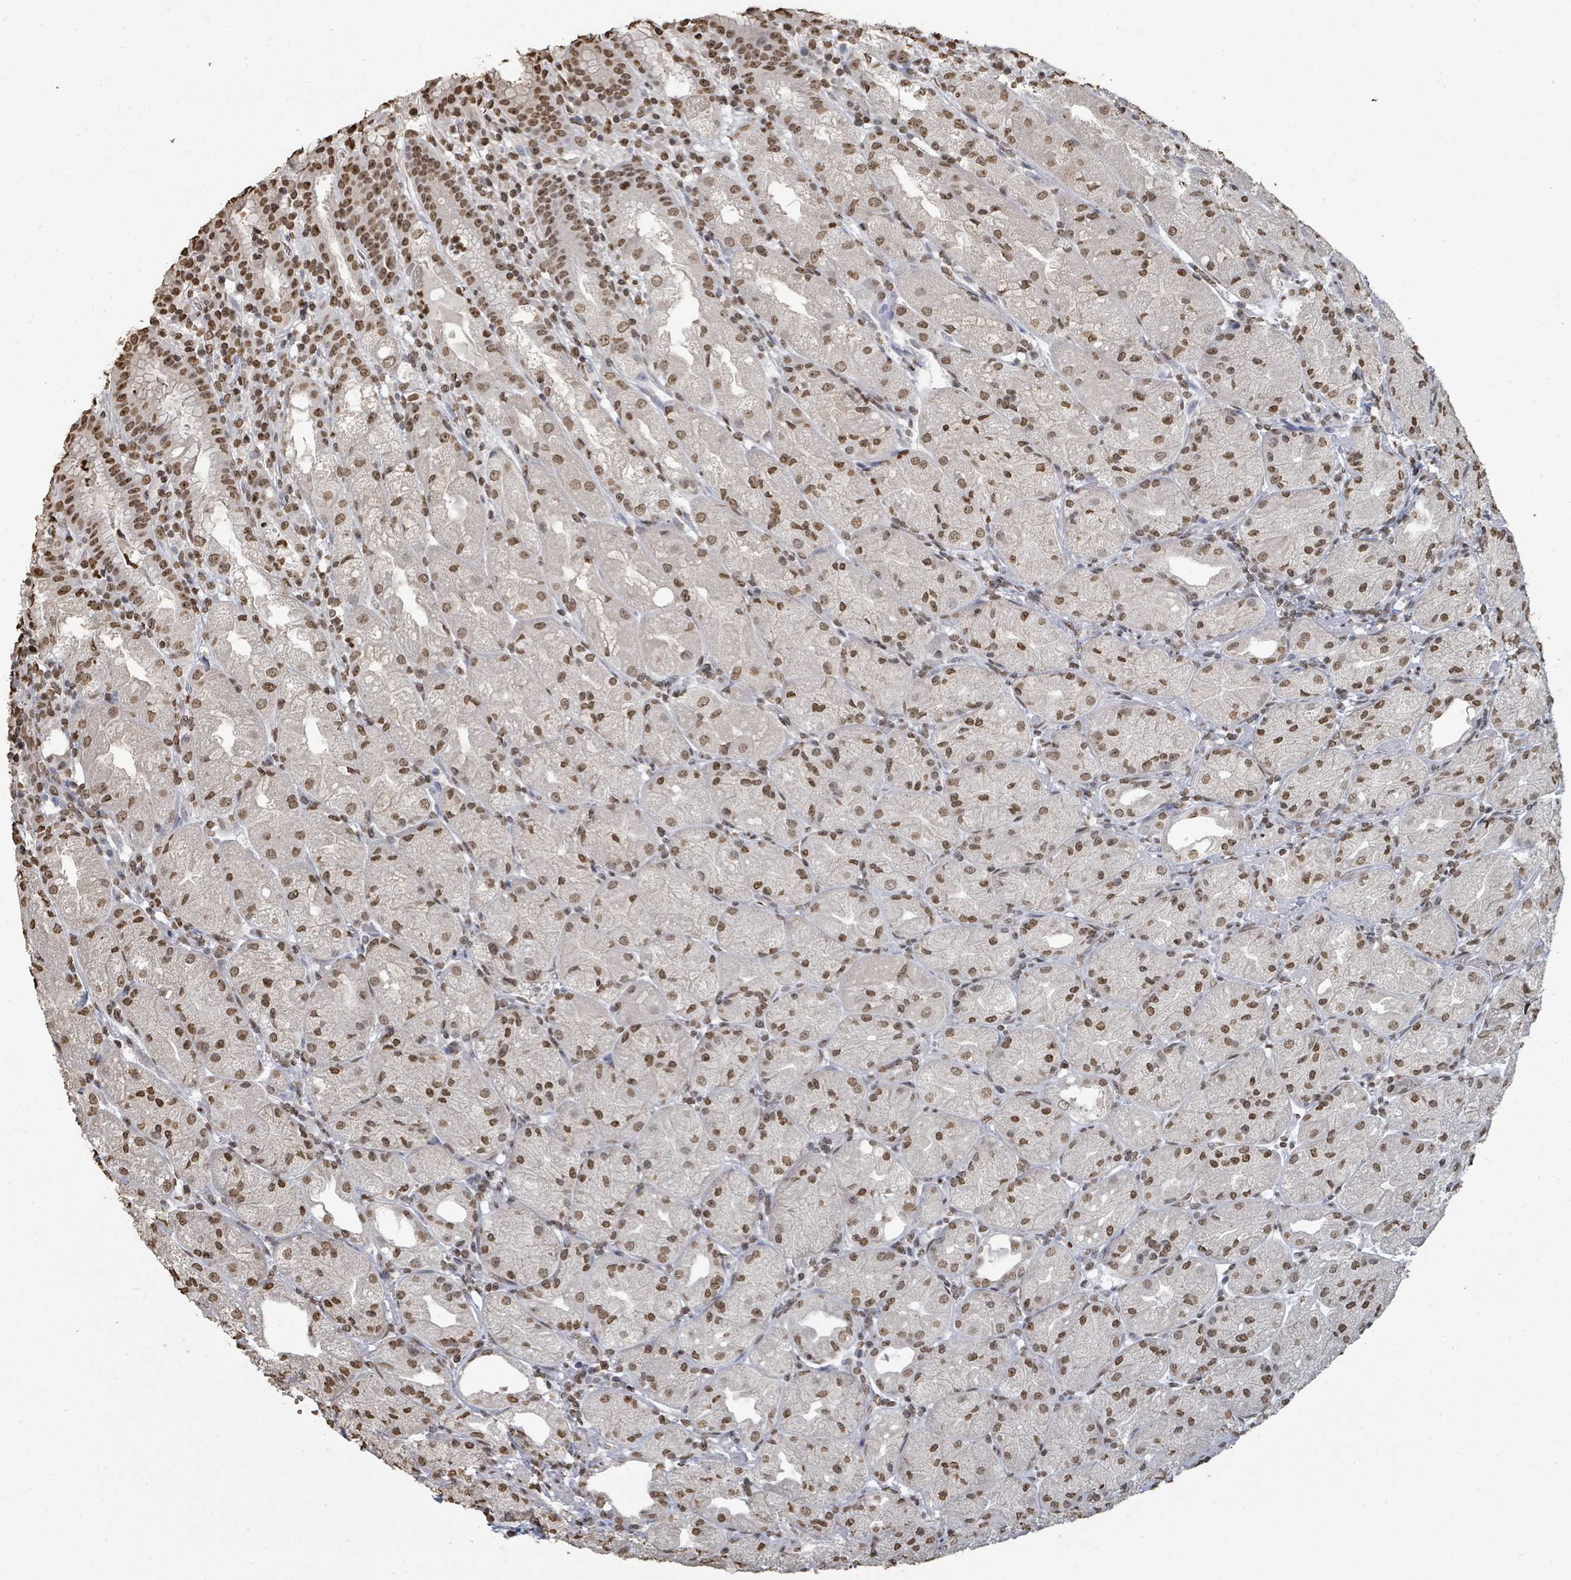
{"staining": {"intensity": "moderate", "quantity": ">75%", "location": "nuclear"}, "tissue": "stomach", "cell_type": "Glandular cells", "image_type": "normal", "snomed": [{"axis": "morphology", "description": "Normal tissue, NOS"}, {"axis": "topography", "description": "Stomach, upper"}], "caption": "High-power microscopy captured an immunohistochemistry photomicrograph of unremarkable stomach, revealing moderate nuclear staining in about >75% of glandular cells.", "gene": "MRPS12", "patient": {"sex": "male", "age": 52}}